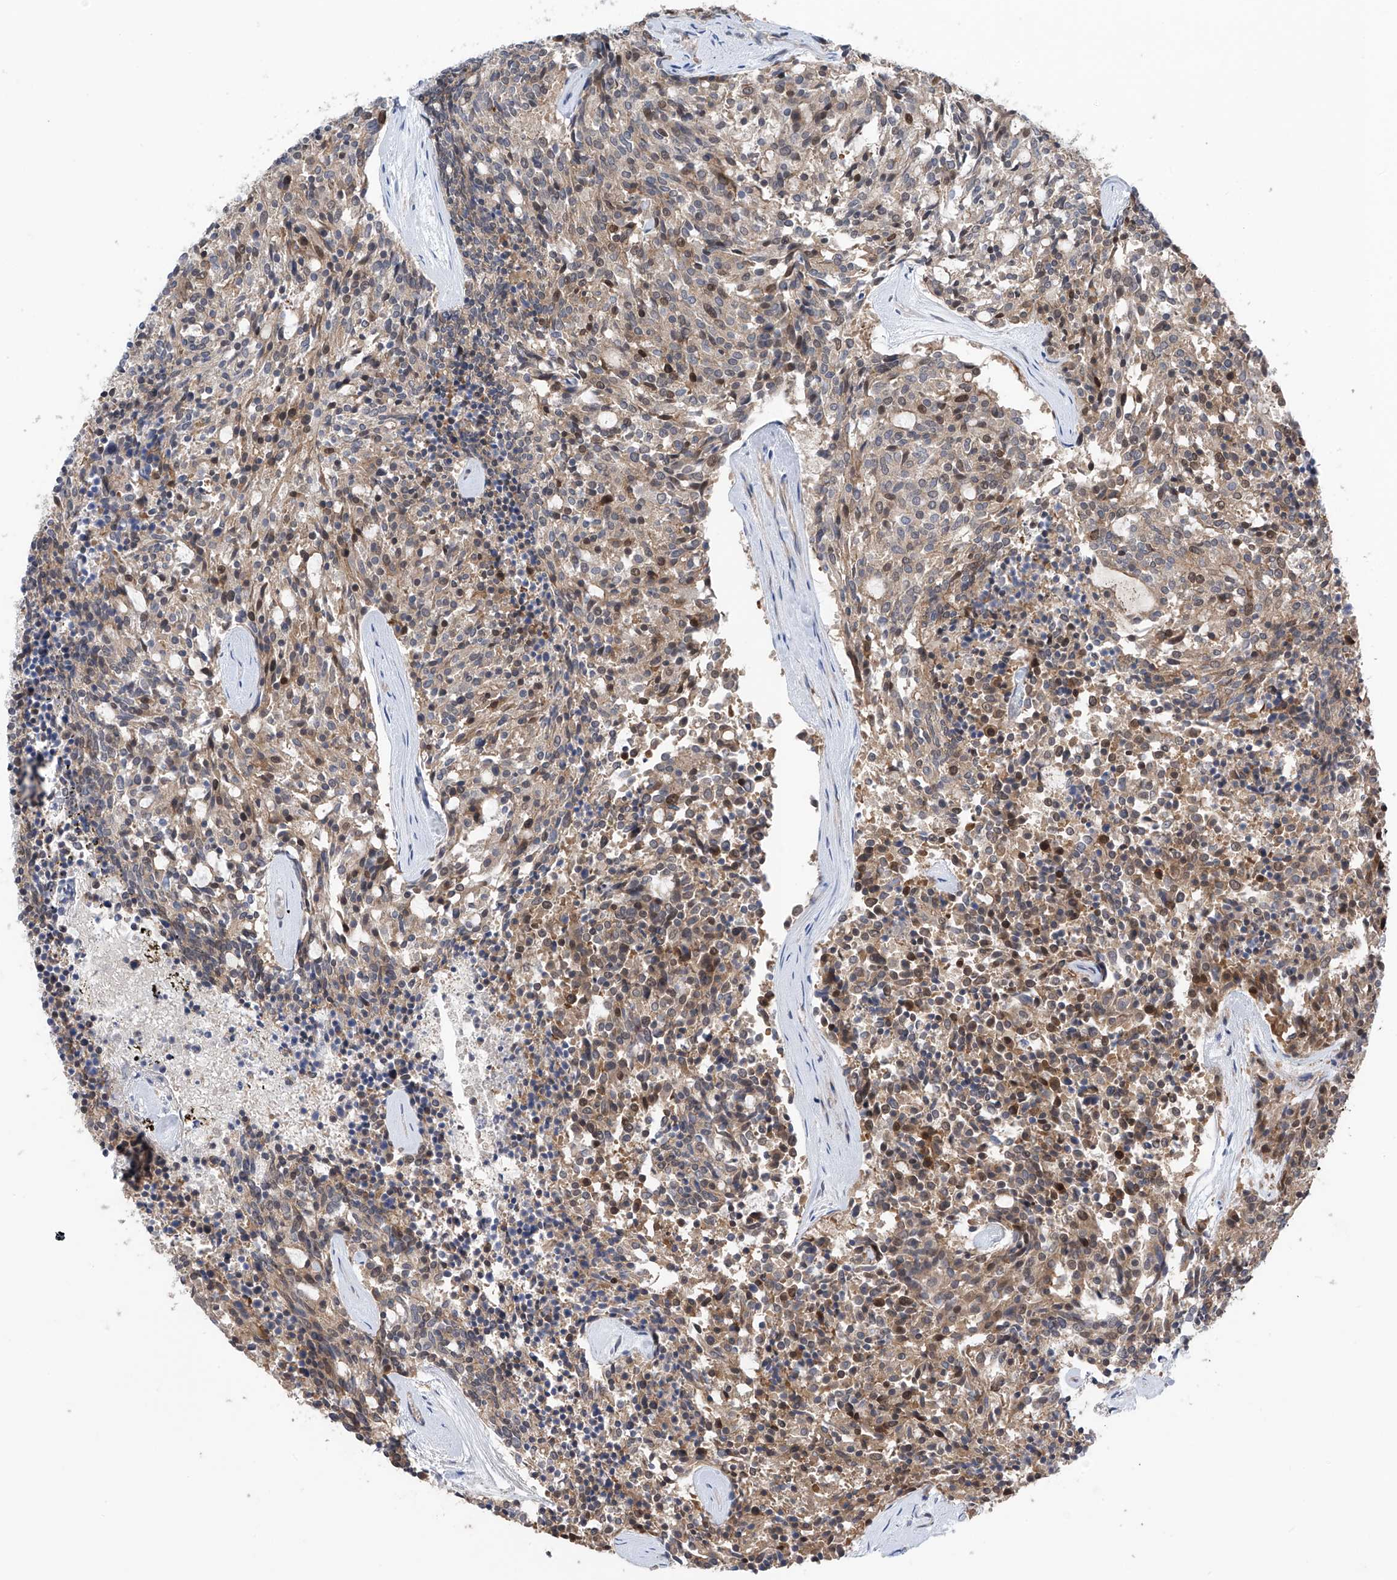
{"staining": {"intensity": "weak", "quantity": "25%-75%", "location": "cytoplasmic/membranous,nuclear"}, "tissue": "carcinoid", "cell_type": "Tumor cells", "image_type": "cancer", "snomed": [{"axis": "morphology", "description": "Carcinoid, malignant, NOS"}, {"axis": "topography", "description": "Pancreas"}], "caption": "Immunohistochemistry (IHC) (DAB (3,3'-diaminobenzidine)) staining of human malignant carcinoid reveals weak cytoplasmic/membranous and nuclear protein positivity in about 25%-75% of tumor cells.", "gene": "DNAJC9", "patient": {"sex": "female", "age": 54}}